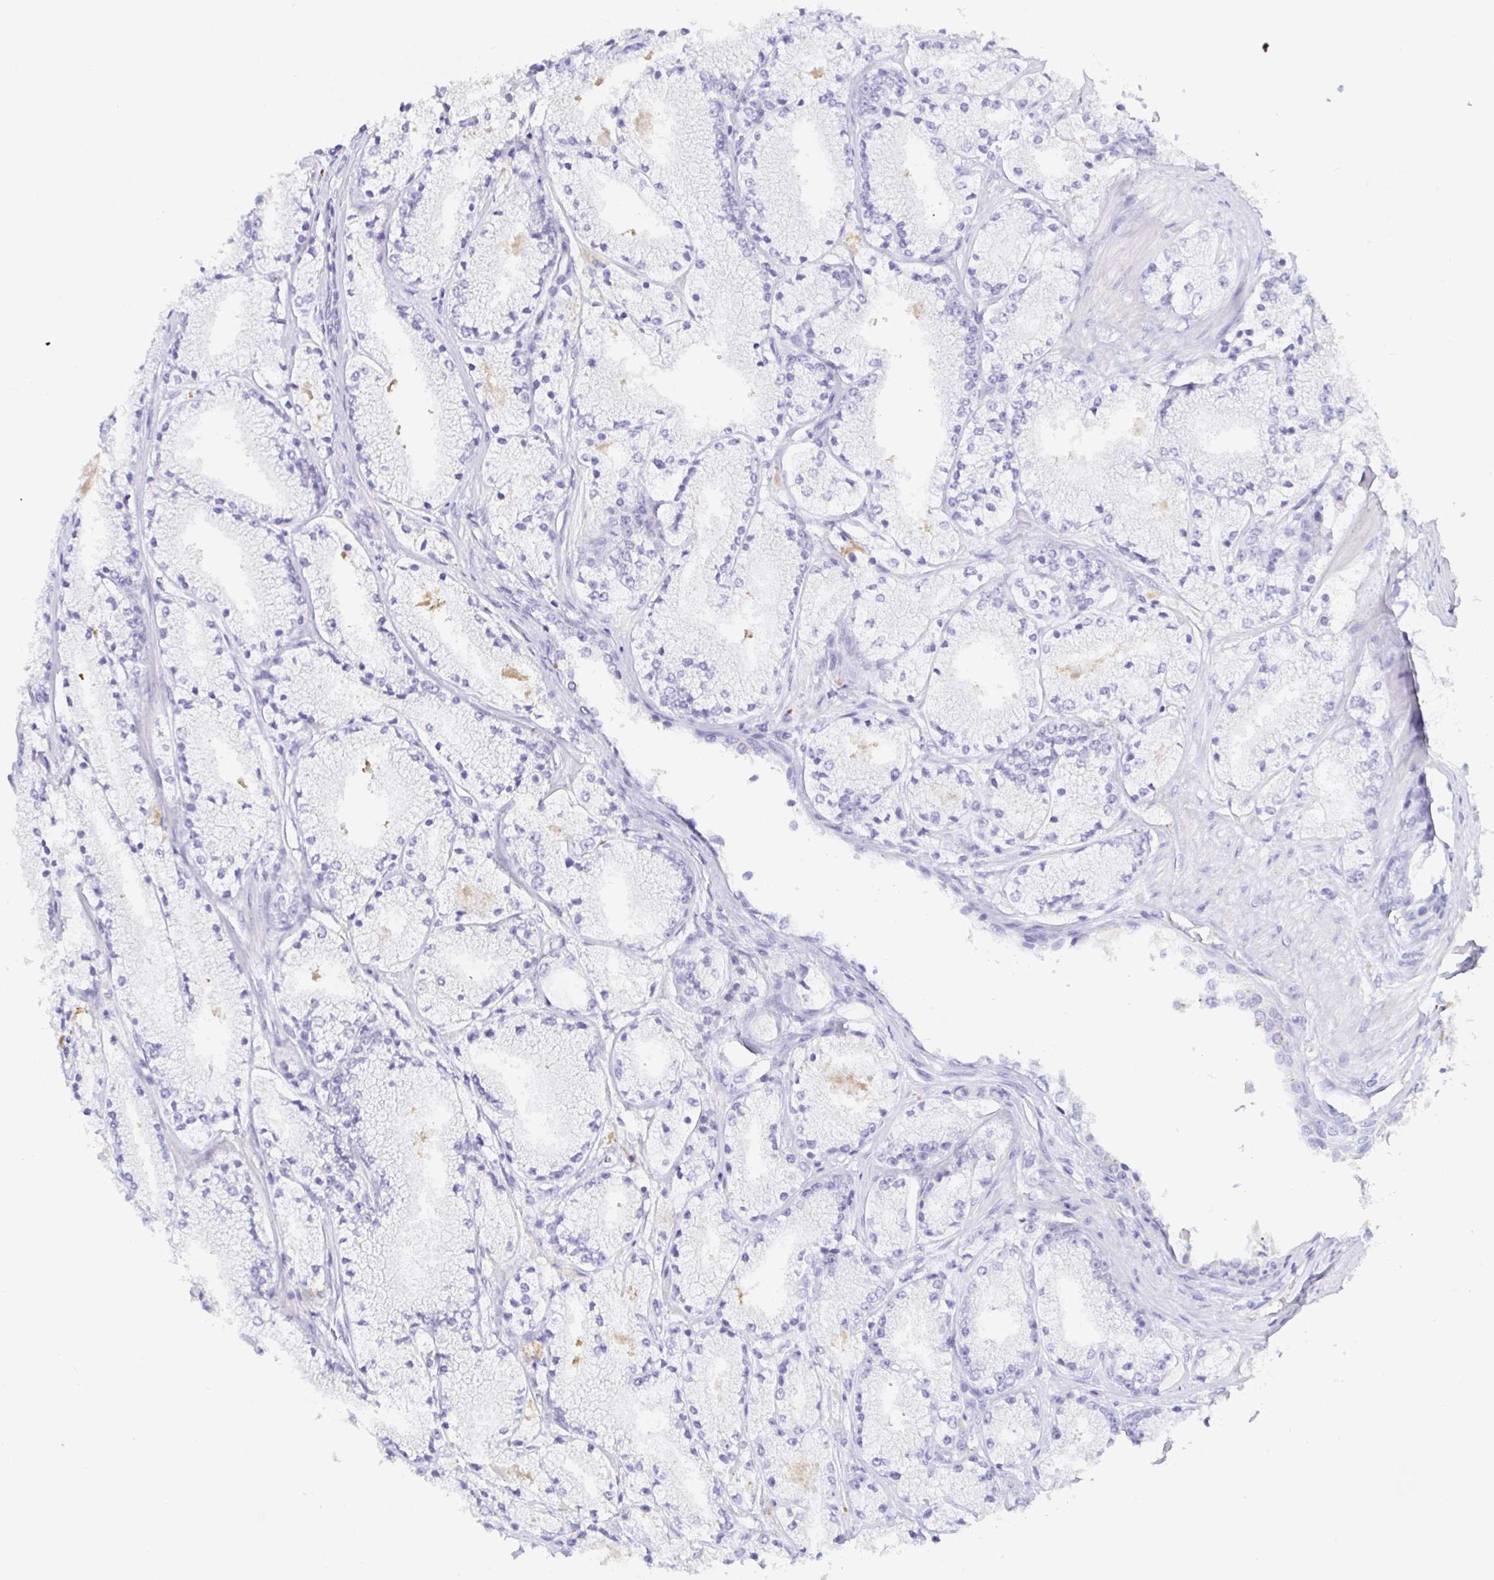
{"staining": {"intensity": "negative", "quantity": "none", "location": "none"}, "tissue": "prostate cancer", "cell_type": "Tumor cells", "image_type": "cancer", "snomed": [{"axis": "morphology", "description": "Adenocarcinoma, High grade"}, {"axis": "topography", "description": "Prostate"}], "caption": "Immunohistochemistry (IHC) micrograph of prostate cancer (adenocarcinoma (high-grade)) stained for a protein (brown), which shows no expression in tumor cells.", "gene": "PAX8", "patient": {"sex": "male", "age": 63}}